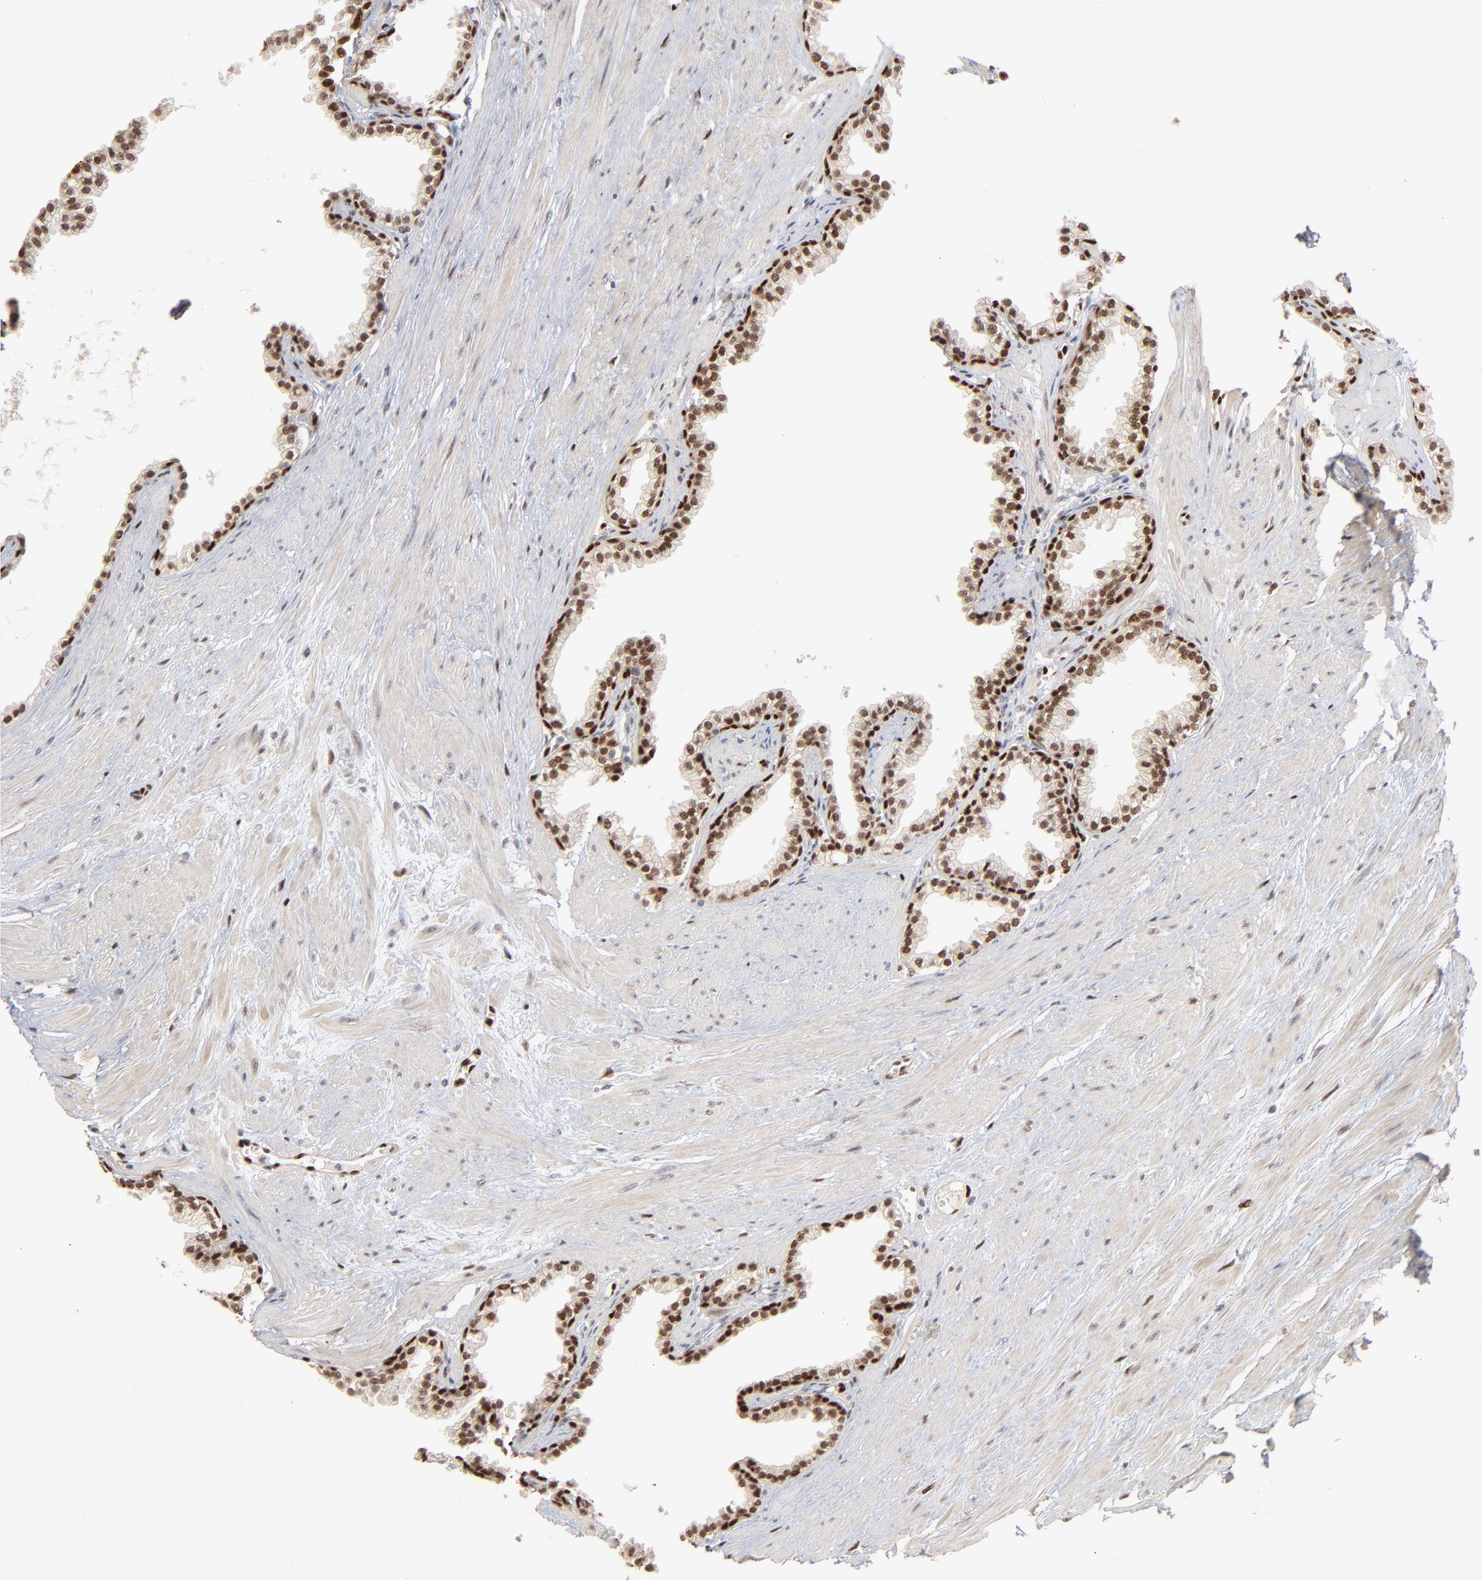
{"staining": {"intensity": "strong", "quantity": ">75%", "location": "nuclear"}, "tissue": "prostate", "cell_type": "Glandular cells", "image_type": "normal", "snomed": [{"axis": "morphology", "description": "Normal tissue, NOS"}, {"axis": "topography", "description": "Prostate"}], "caption": "High-magnification brightfield microscopy of unremarkable prostate stained with DAB (brown) and counterstained with hematoxylin (blue). glandular cells exhibit strong nuclear staining is present in about>75% of cells. The staining is performed using DAB (3,3'-diaminobenzidine) brown chromogen to label protein expression. The nuclei are counter-stained blue using hematoxylin.", "gene": "NFIB", "patient": {"sex": "male", "age": 64}}